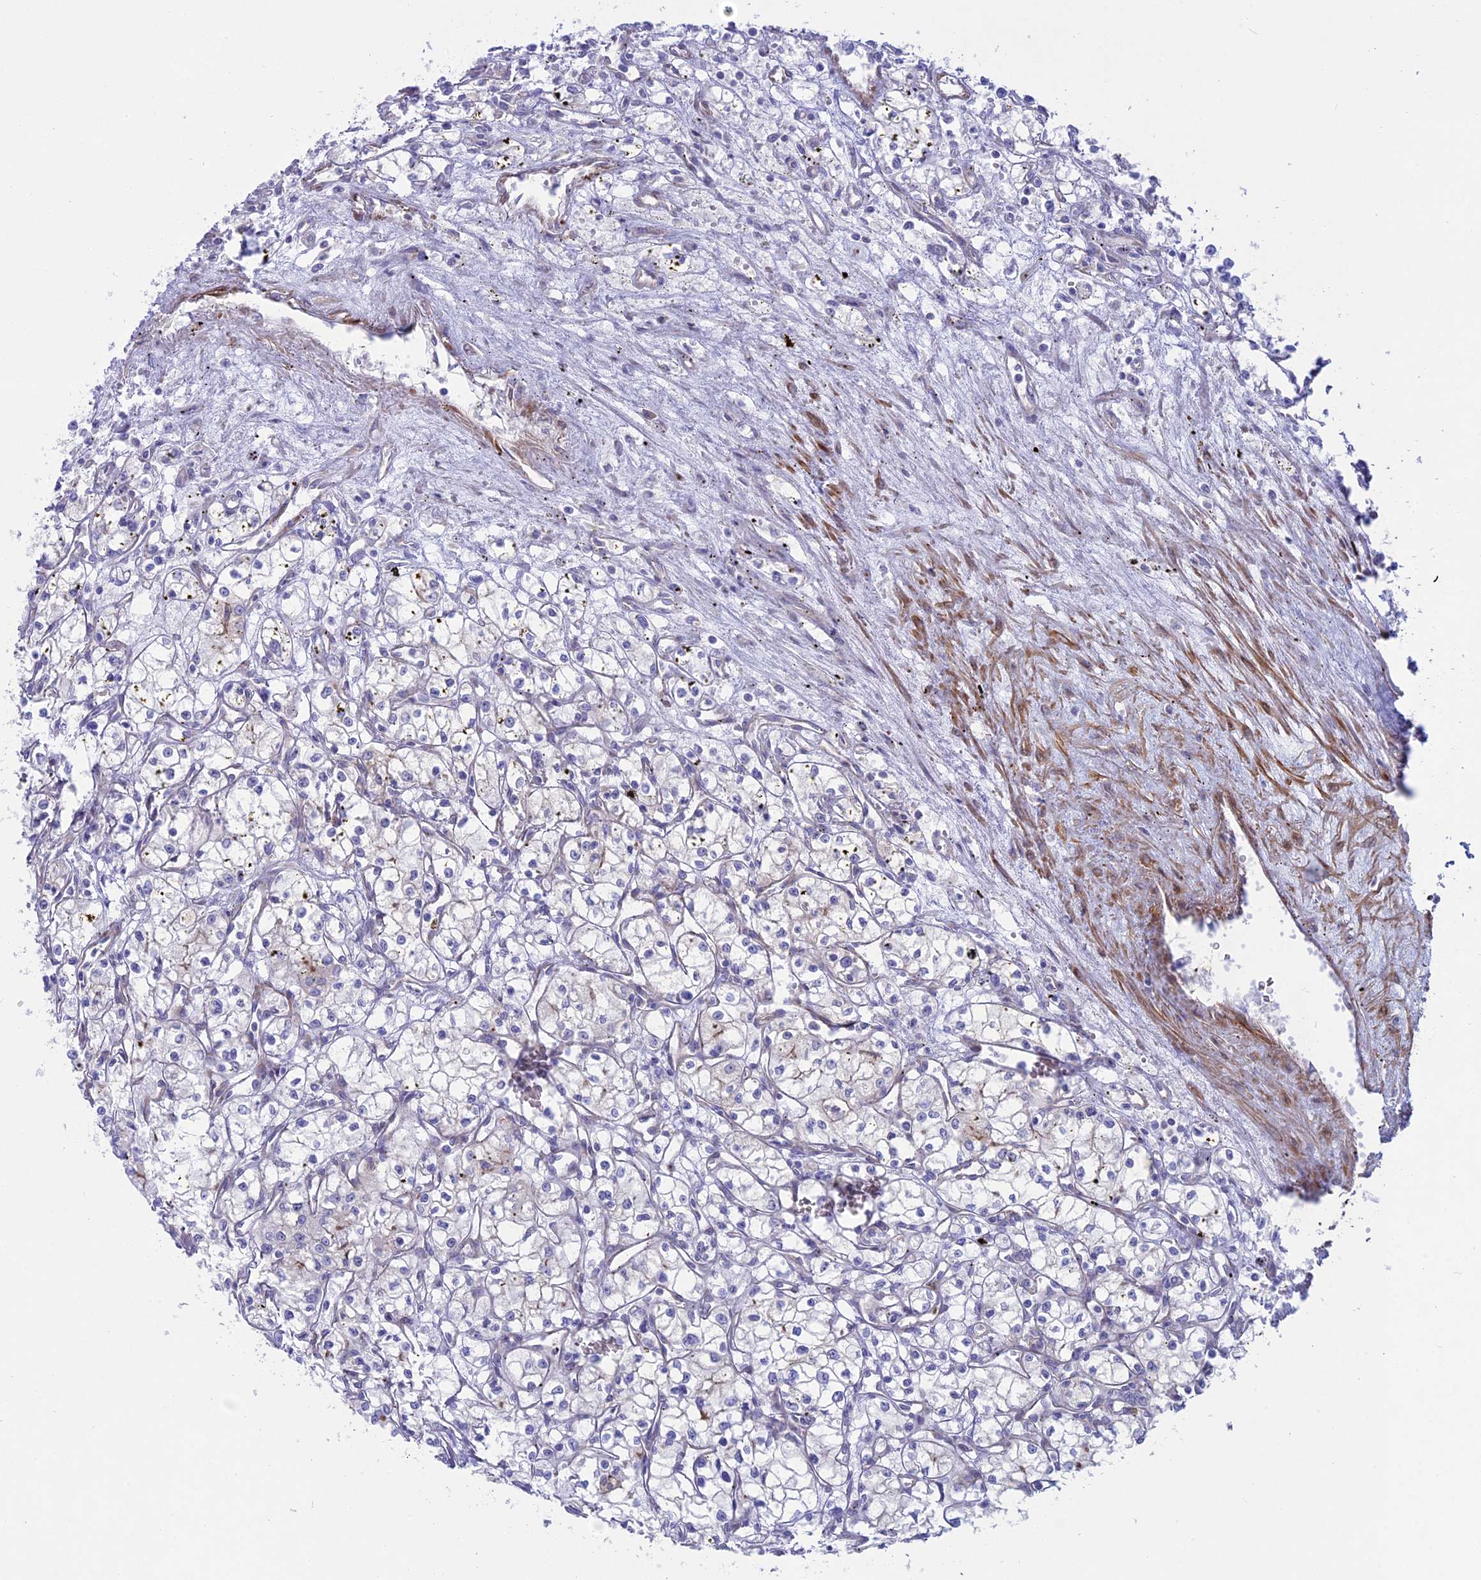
{"staining": {"intensity": "negative", "quantity": "none", "location": "none"}, "tissue": "renal cancer", "cell_type": "Tumor cells", "image_type": "cancer", "snomed": [{"axis": "morphology", "description": "Adenocarcinoma, NOS"}, {"axis": "topography", "description": "Kidney"}], "caption": "Human renal adenocarcinoma stained for a protein using IHC exhibits no staining in tumor cells.", "gene": "MYO5B", "patient": {"sex": "male", "age": 59}}